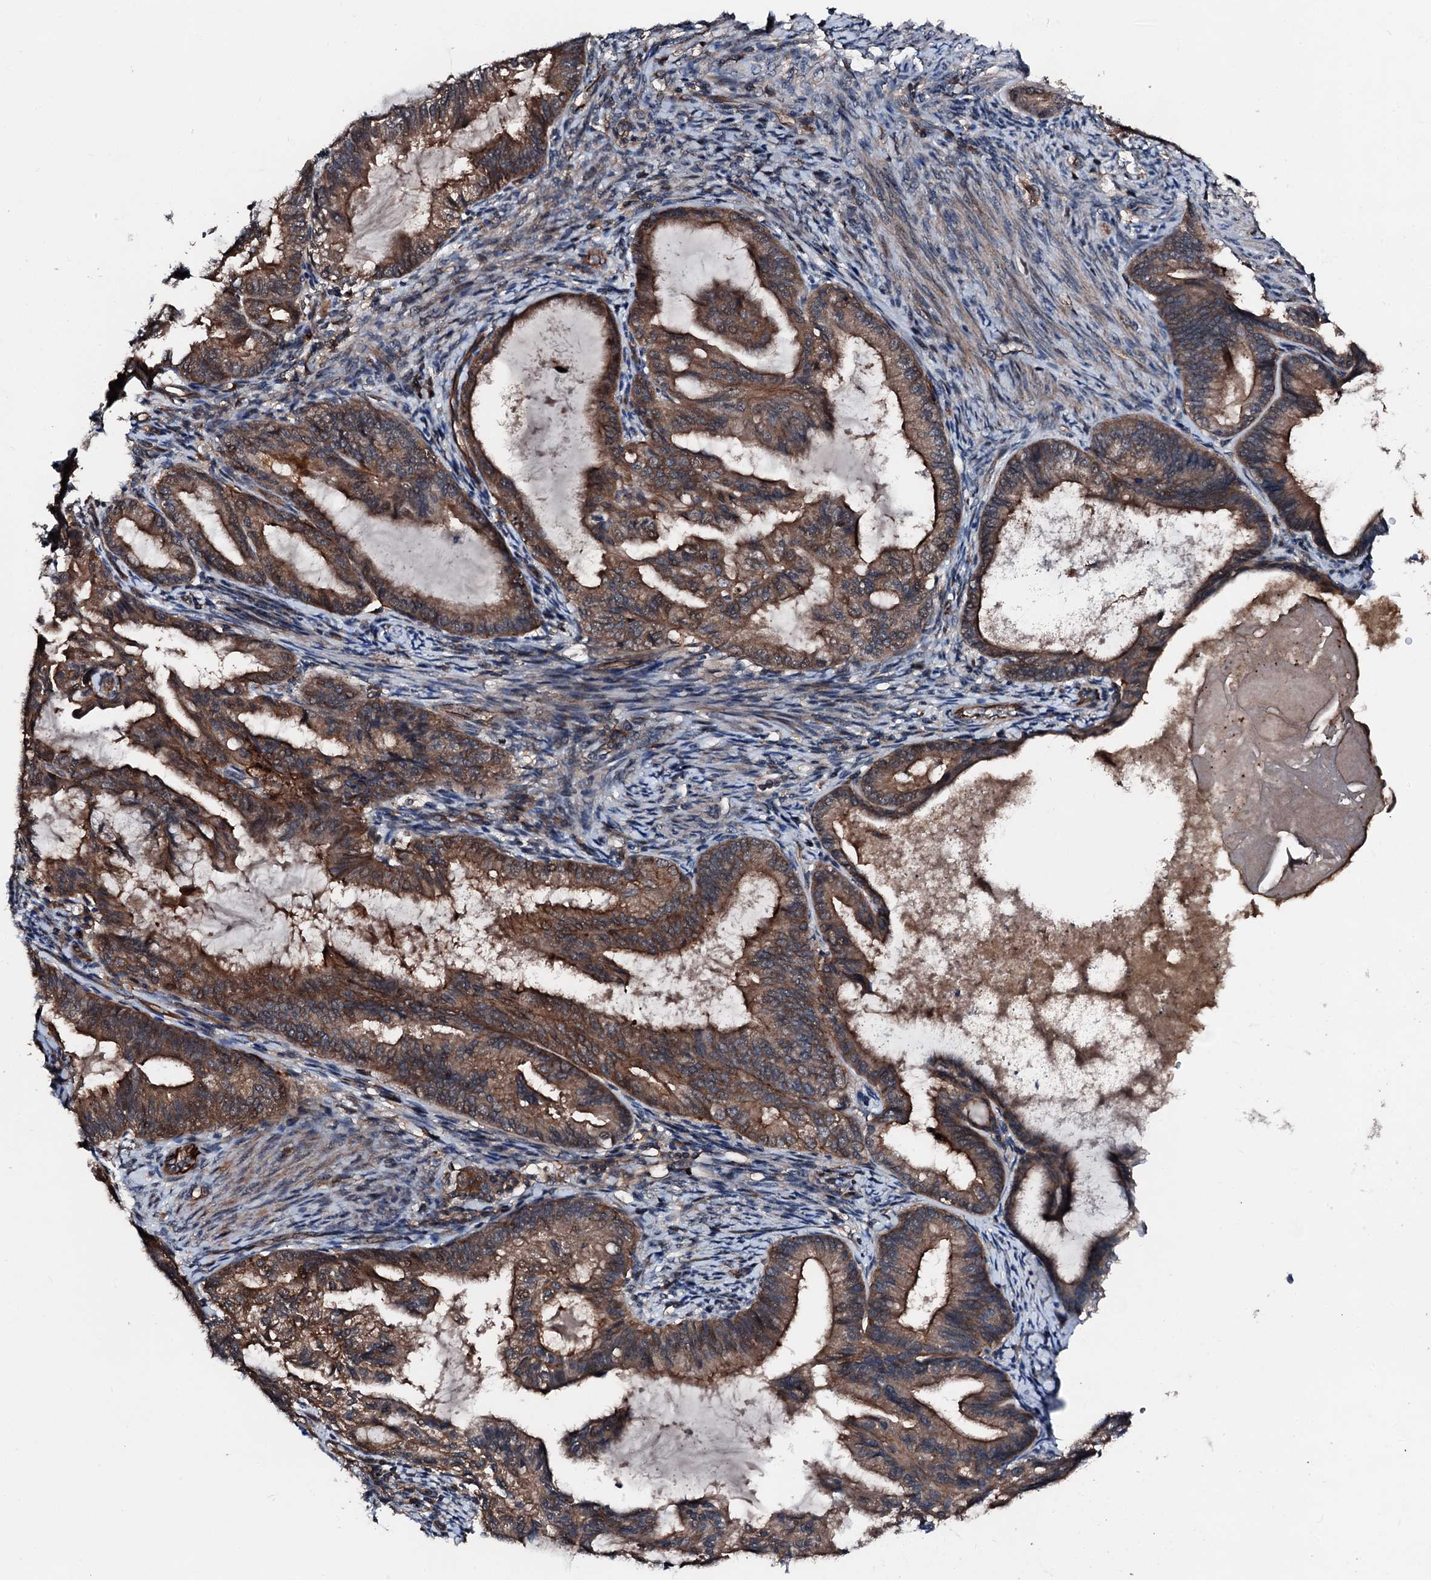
{"staining": {"intensity": "moderate", "quantity": ">75%", "location": "cytoplasmic/membranous"}, "tissue": "endometrial cancer", "cell_type": "Tumor cells", "image_type": "cancer", "snomed": [{"axis": "morphology", "description": "Adenocarcinoma, NOS"}, {"axis": "topography", "description": "Endometrium"}], "caption": "This is a photomicrograph of immunohistochemistry staining of endometrial cancer (adenocarcinoma), which shows moderate staining in the cytoplasmic/membranous of tumor cells.", "gene": "FGD4", "patient": {"sex": "female", "age": 86}}